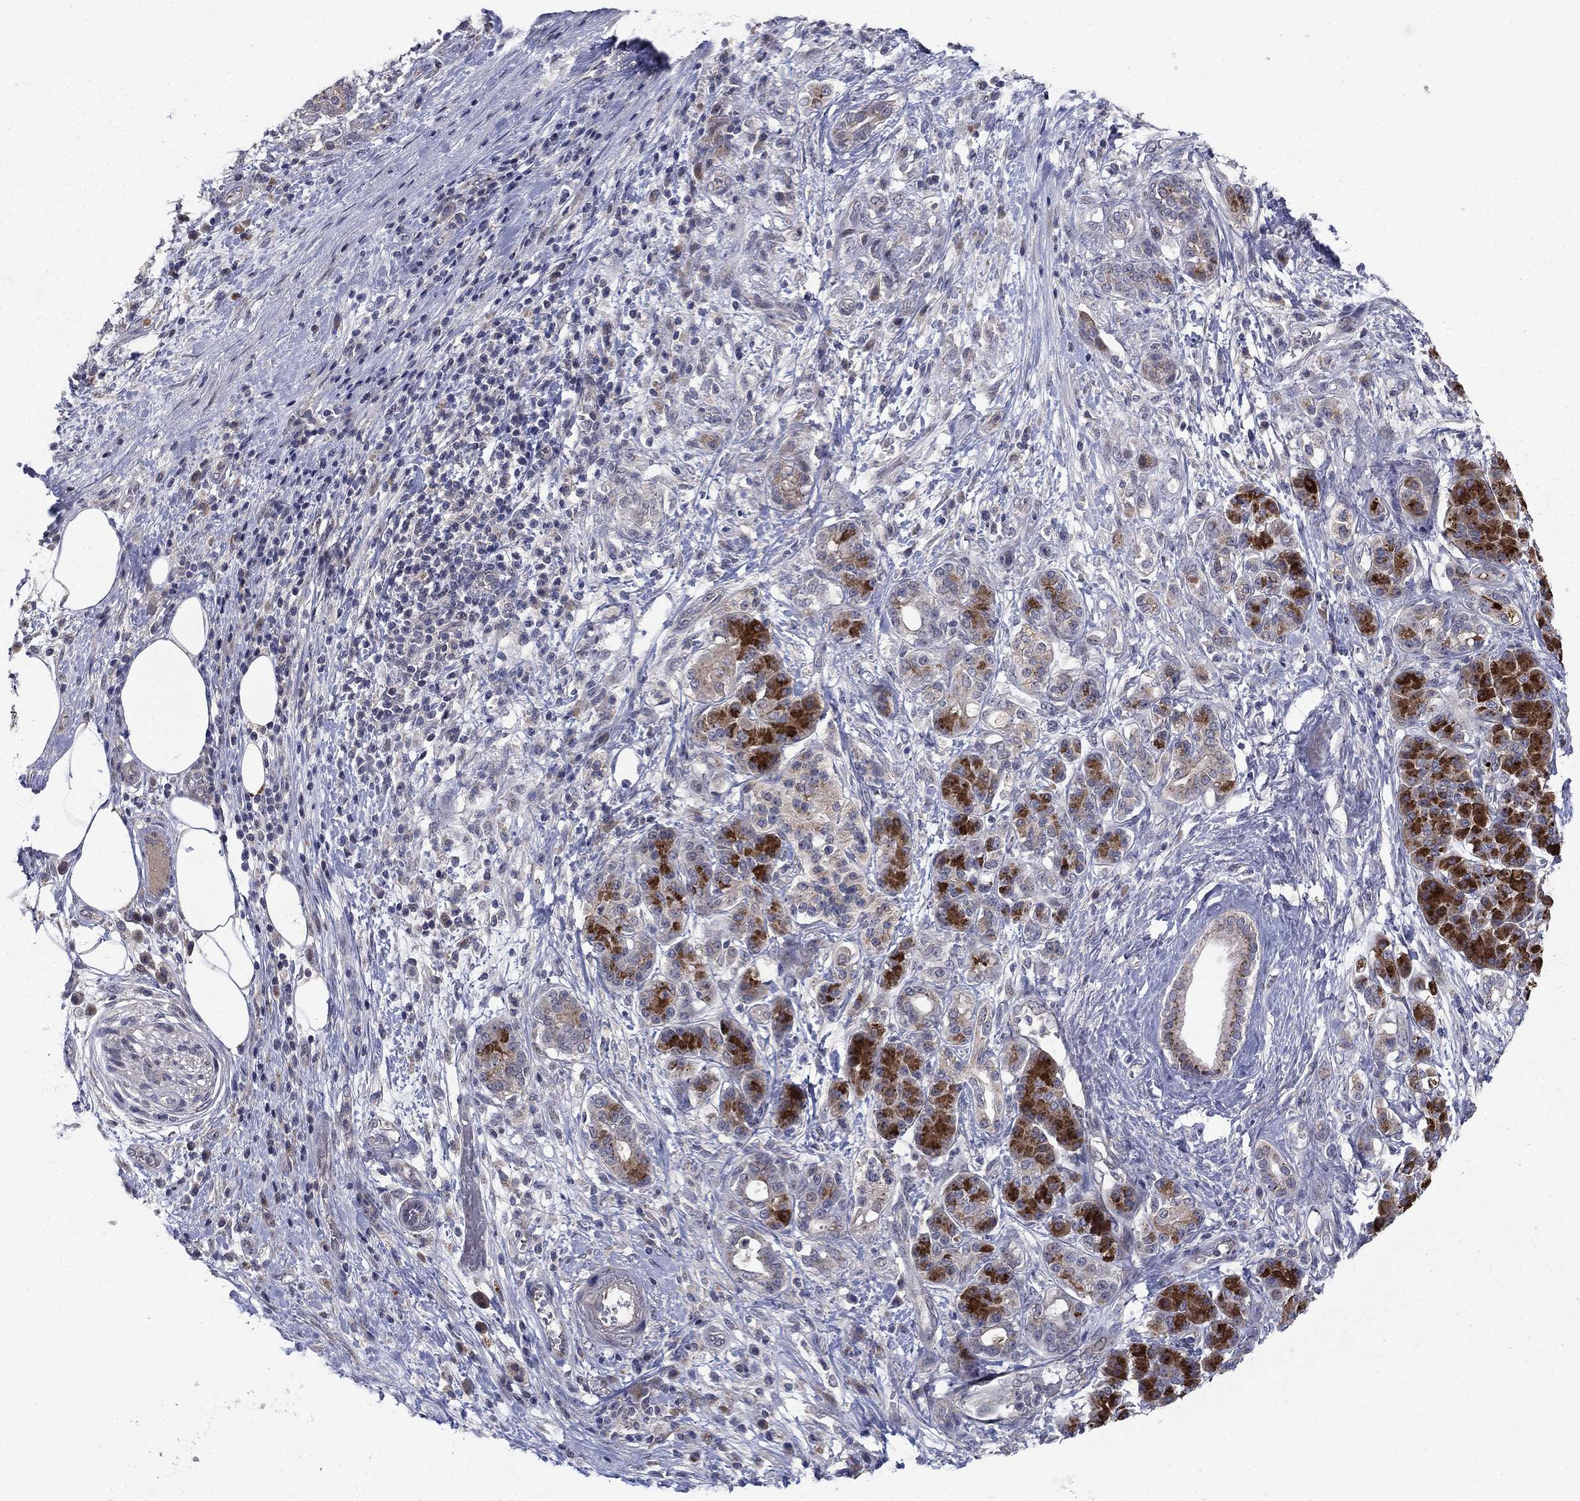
{"staining": {"intensity": "strong", "quantity": "25%-75%", "location": "cytoplasmic/membranous"}, "tissue": "pancreatic cancer", "cell_type": "Tumor cells", "image_type": "cancer", "snomed": [{"axis": "morphology", "description": "Adenocarcinoma, NOS"}, {"axis": "topography", "description": "Pancreas"}], "caption": "The micrograph reveals a brown stain indicating the presence of a protein in the cytoplasmic/membranous of tumor cells in pancreatic cancer.", "gene": "FAM3B", "patient": {"sex": "female", "age": 73}}